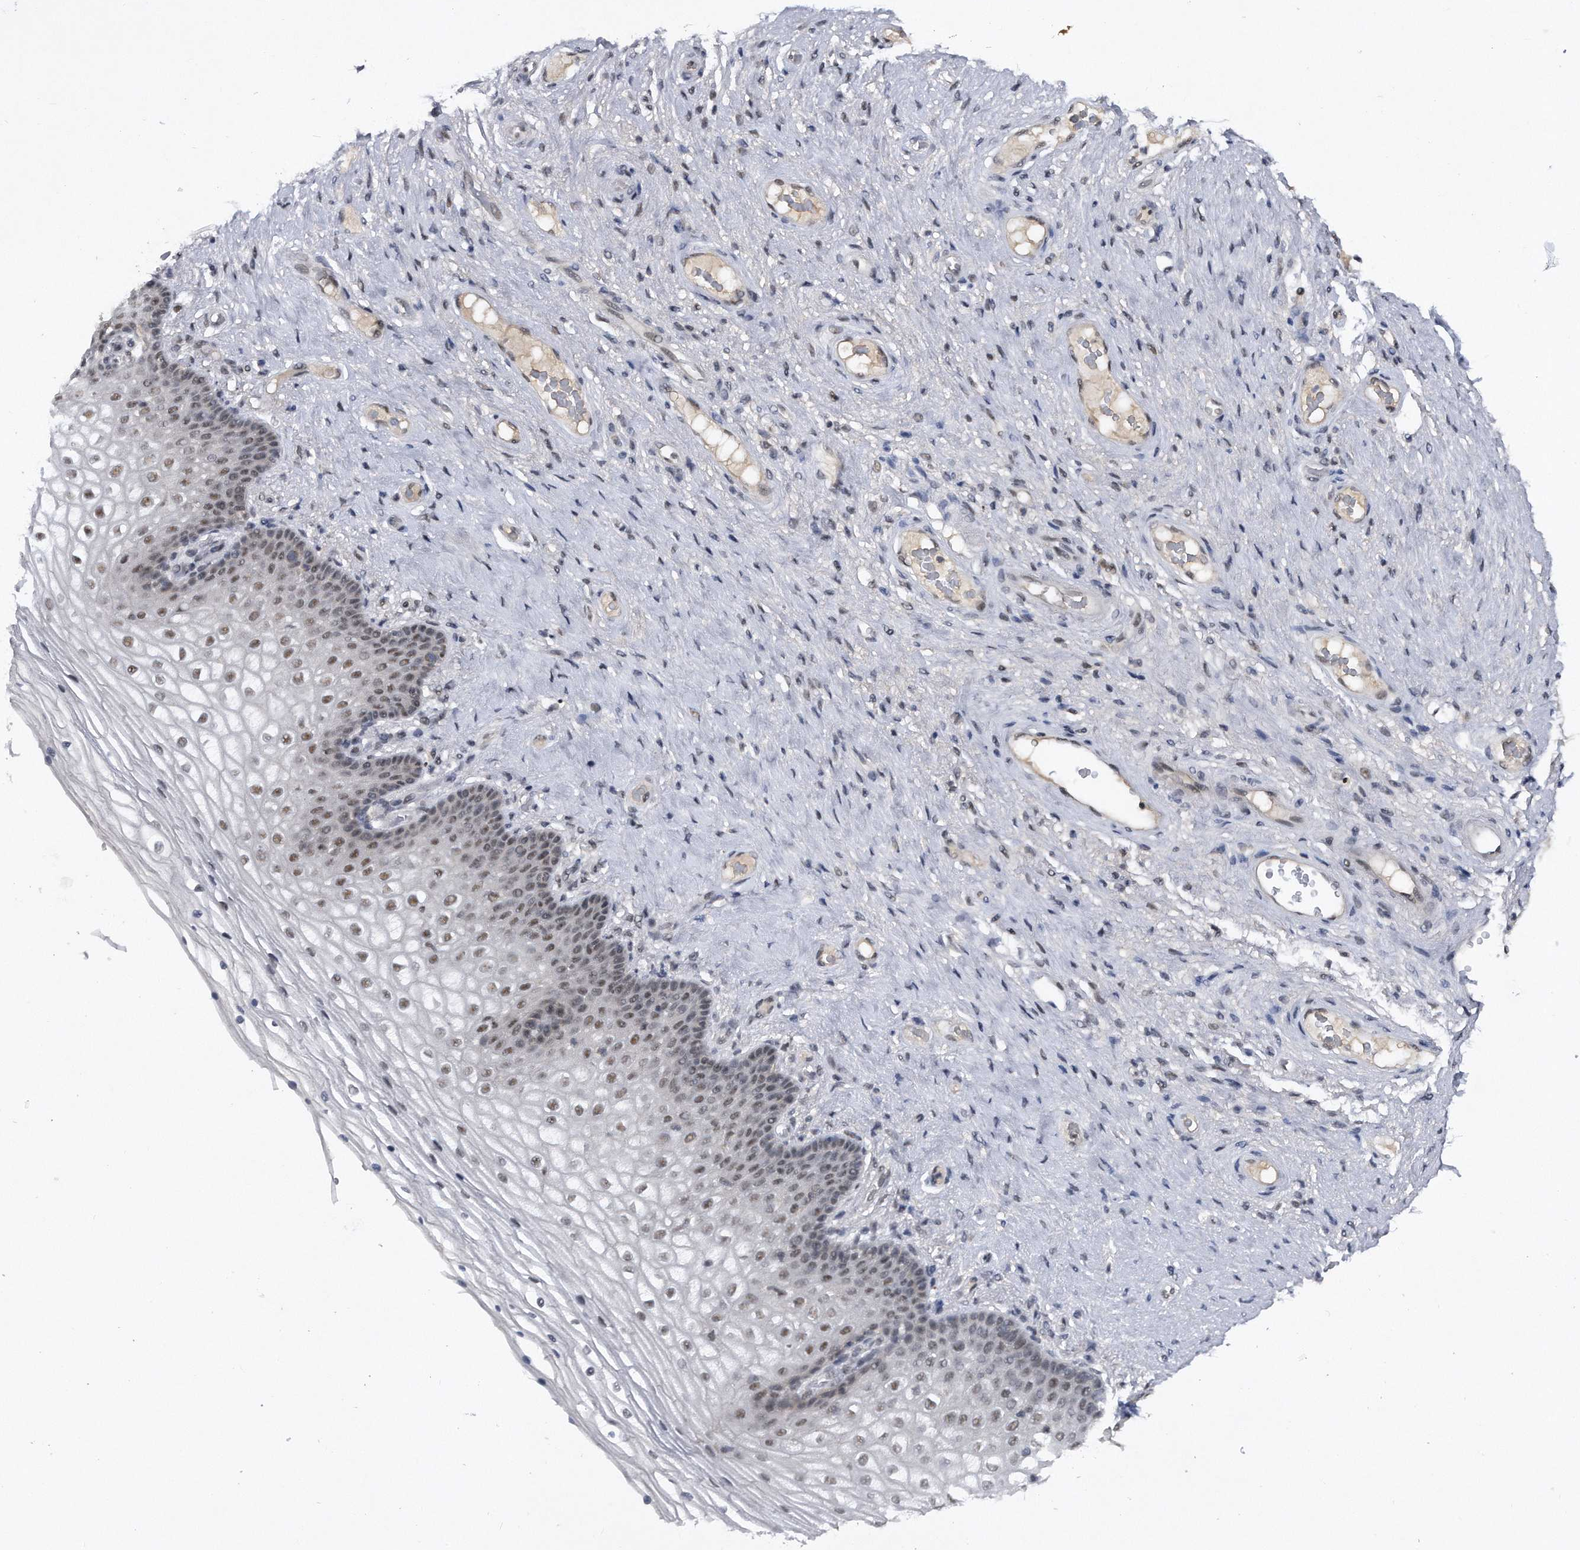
{"staining": {"intensity": "weak", "quantity": "25%-75%", "location": "nuclear"}, "tissue": "vagina", "cell_type": "Squamous epithelial cells", "image_type": "normal", "snomed": [{"axis": "morphology", "description": "Normal tissue, NOS"}, {"axis": "topography", "description": "Vagina"}], "caption": "The histopathology image exhibits staining of normal vagina, revealing weak nuclear protein staining (brown color) within squamous epithelial cells.", "gene": "VIRMA", "patient": {"sex": "female", "age": 60}}